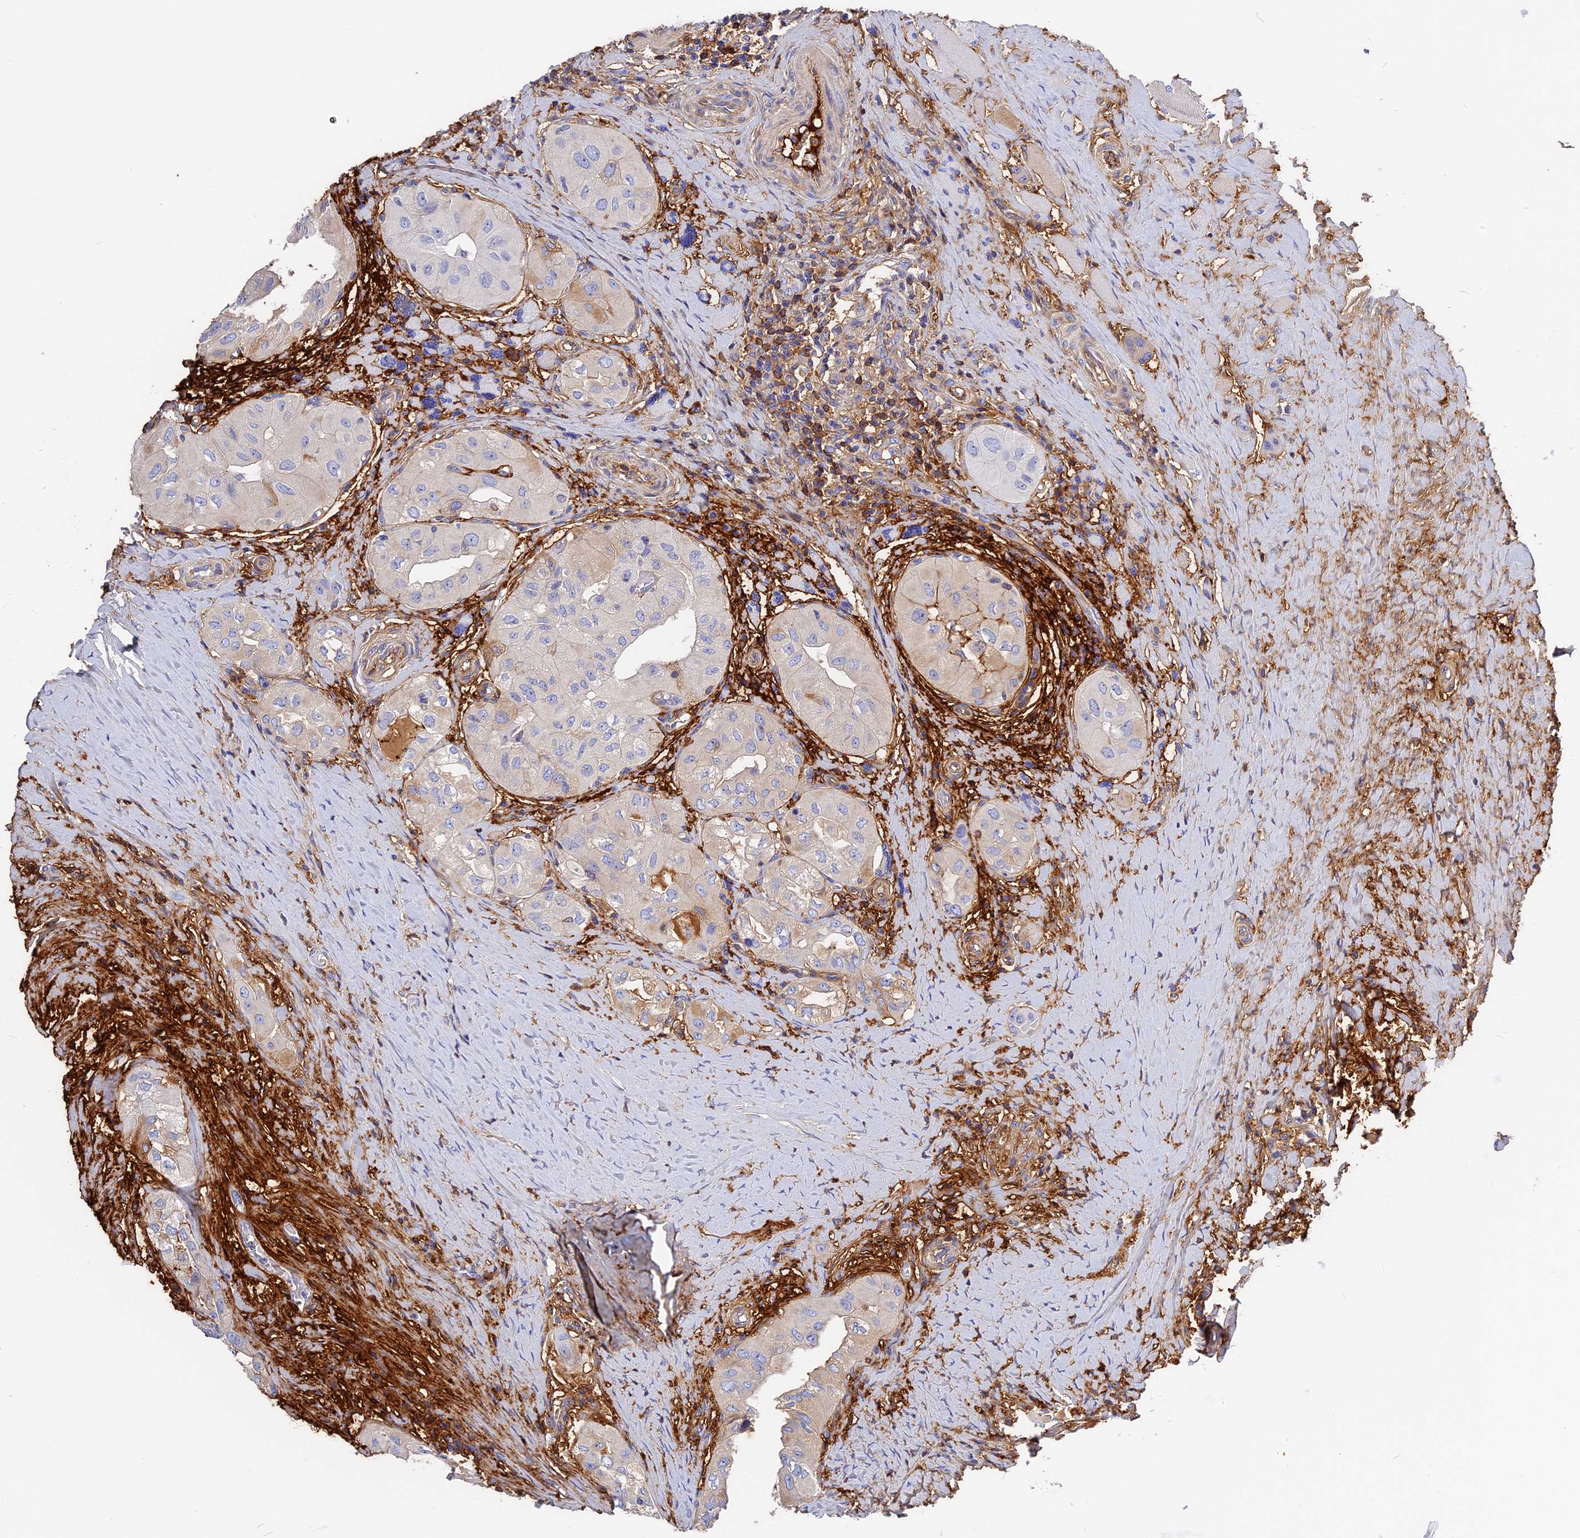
{"staining": {"intensity": "moderate", "quantity": "<25%", "location": "cytoplasmic/membranous"}, "tissue": "thyroid cancer", "cell_type": "Tumor cells", "image_type": "cancer", "snomed": [{"axis": "morphology", "description": "Papillary adenocarcinoma, NOS"}, {"axis": "topography", "description": "Thyroid gland"}], "caption": "A brown stain labels moderate cytoplasmic/membranous staining of a protein in human thyroid cancer (papillary adenocarcinoma) tumor cells.", "gene": "ITIH1", "patient": {"sex": "female", "age": 59}}